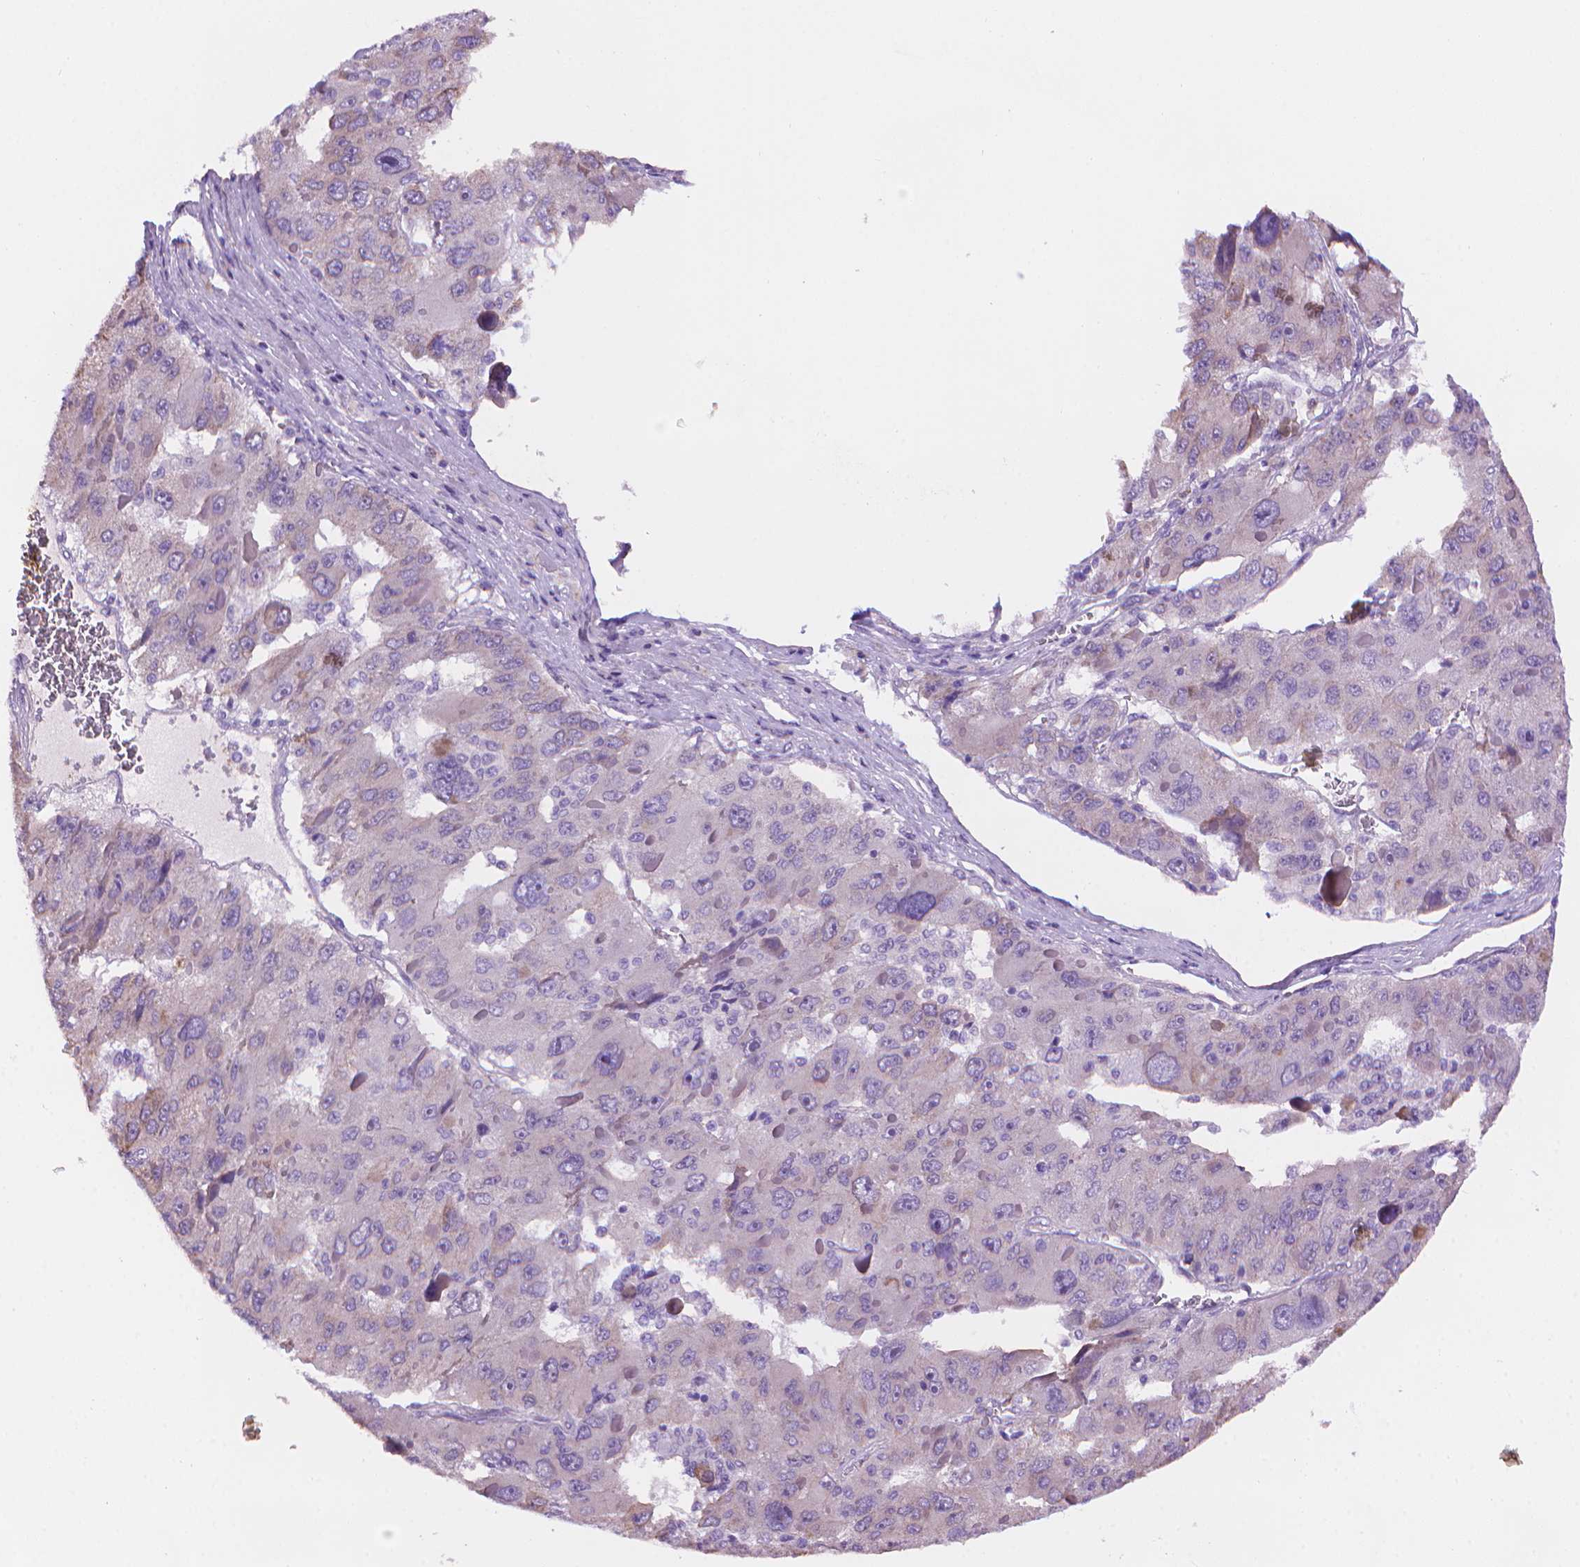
{"staining": {"intensity": "negative", "quantity": "none", "location": "none"}, "tissue": "liver cancer", "cell_type": "Tumor cells", "image_type": "cancer", "snomed": [{"axis": "morphology", "description": "Carcinoma, Hepatocellular, NOS"}, {"axis": "topography", "description": "Liver"}], "caption": "Immunohistochemistry (IHC) of human liver cancer reveals no expression in tumor cells. (DAB (3,3'-diaminobenzidine) immunohistochemistry visualized using brightfield microscopy, high magnification).", "gene": "AMMECR1", "patient": {"sex": "female", "age": 41}}